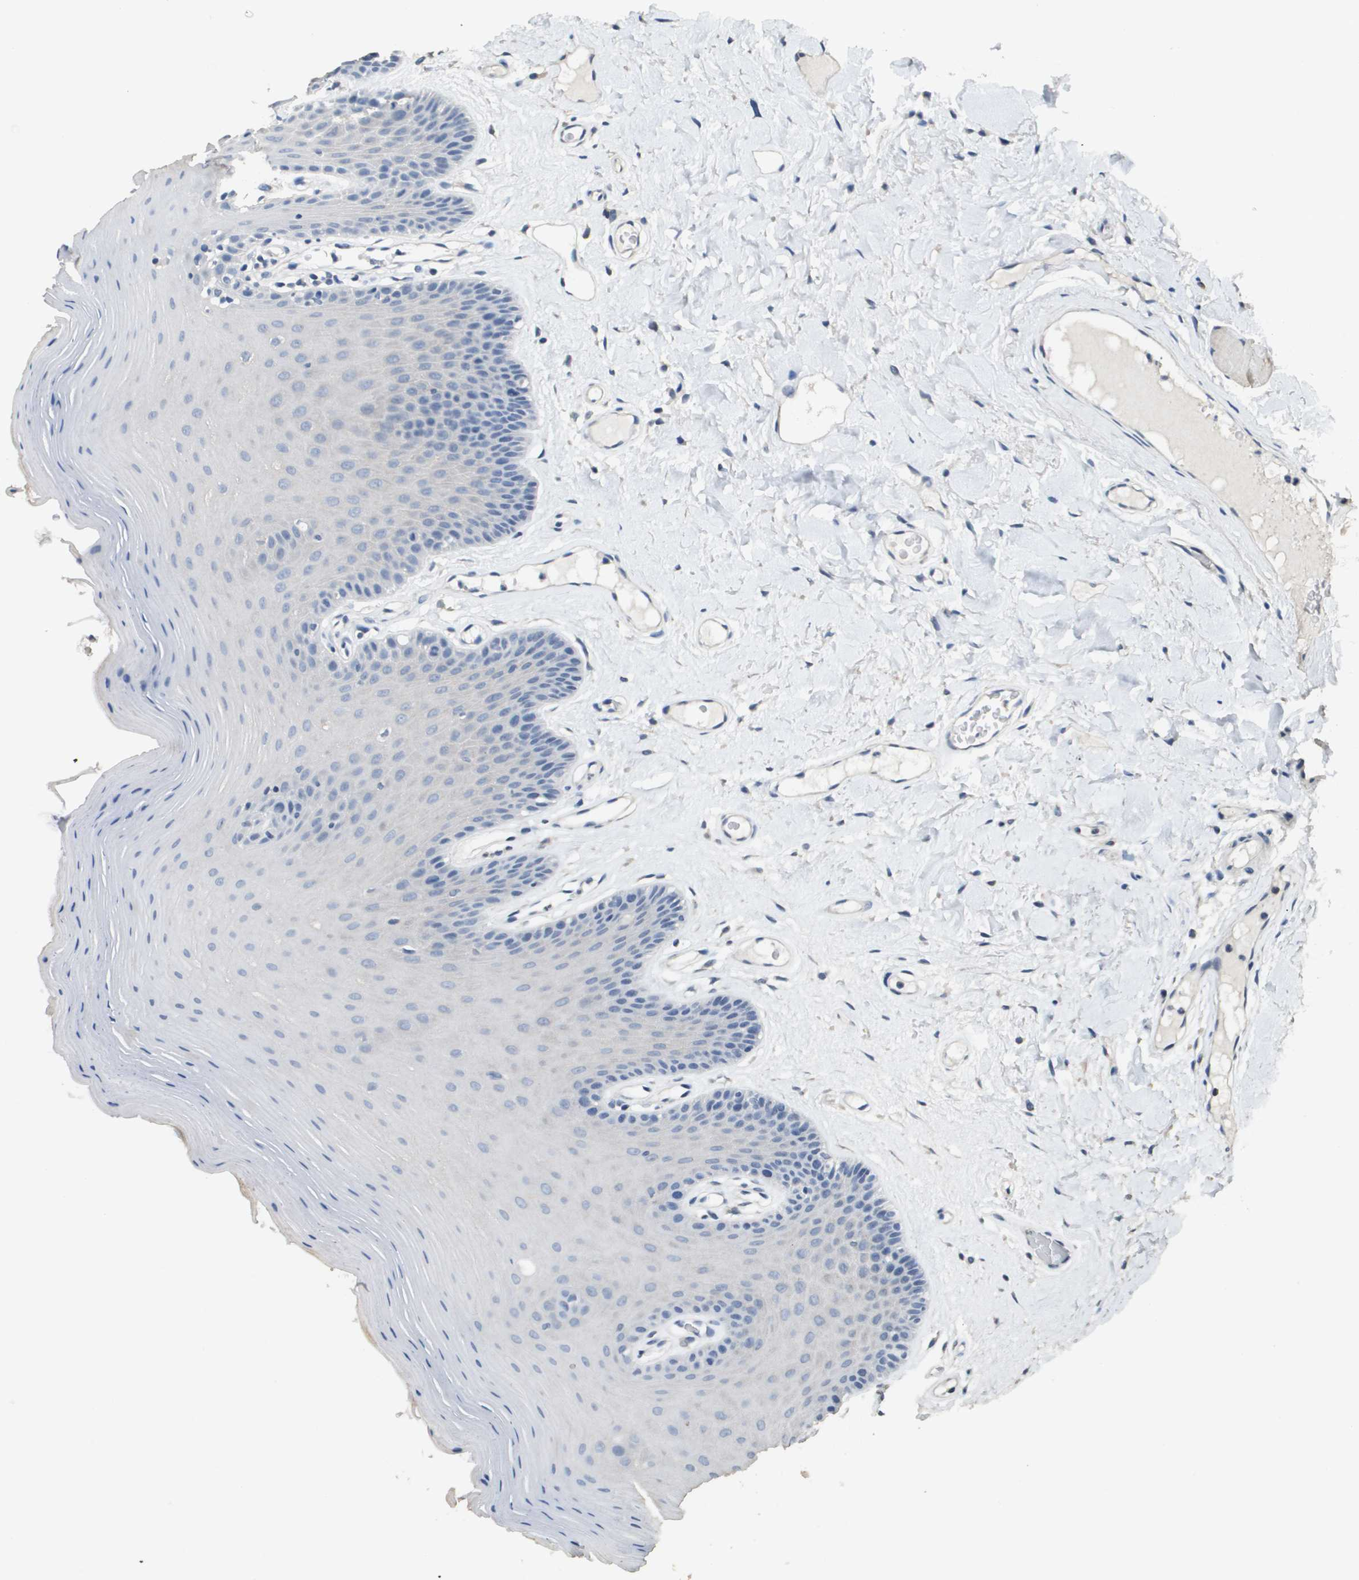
{"staining": {"intensity": "negative", "quantity": "none", "location": "none"}, "tissue": "oral mucosa", "cell_type": "Squamous epithelial cells", "image_type": "normal", "snomed": [{"axis": "morphology", "description": "Normal tissue, NOS"}, {"axis": "morphology", "description": "Squamous cell carcinoma, NOS"}, {"axis": "topography", "description": "Skeletal muscle"}, {"axis": "topography", "description": "Adipose tissue"}, {"axis": "topography", "description": "Vascular tissue"}, {"axis": "topography", "description": "Oral tissue"}, {"axis": "topography", "description": "Peripheral nerve tissue"}, {"axis": "topography", "description": "Head-Neck"}], "caption": "Squamous epithelial cells show no significant protein expression in benign oral mucosa. (Immunohistochemistry, brightfield microscopy, high magnification).", "gene": "MT3", "patient": {"sex": "male", "age": 71}}